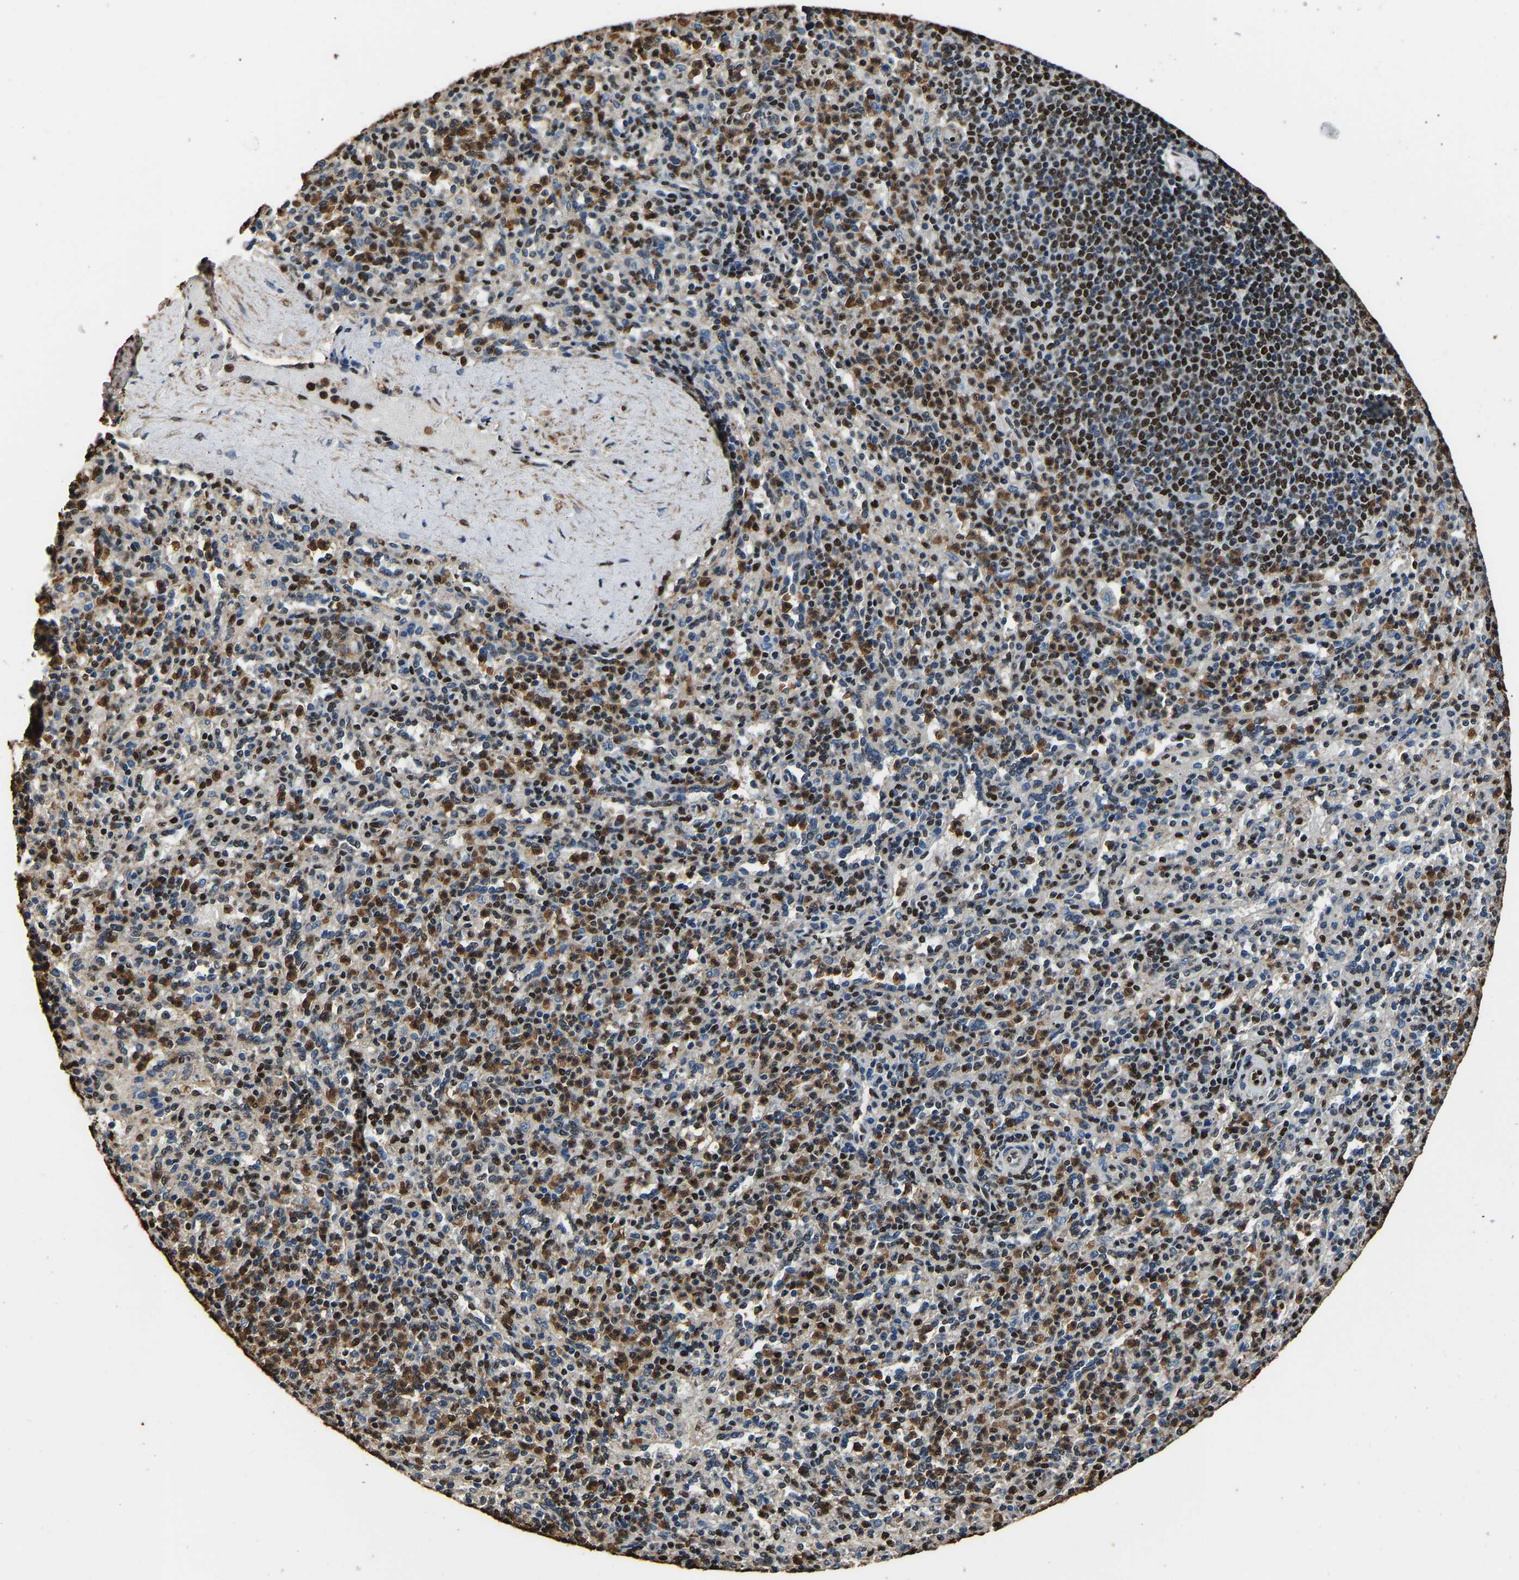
{"staining": {"intensity": "moderate", "quantity": ">75%", "location": "cytoplasmic/membranous,nuclear"}, "tissue": "spleen", "cell_type": "Cells in red pulp", "image_type": "normal", "snomed": [{"axis": "morphology", "description": "Normal tissue, NOS"}, {"axis": "topography", "description": "Spleen"}], "caption": "This image exhibits IHC staining of normal human spleen, with medium moderate cytoplasmic/membranous,nuclear expression in about >75% of cells in red pulp.", "gene": "SAFB", "patient": {"sex": "male", "age": 36}}